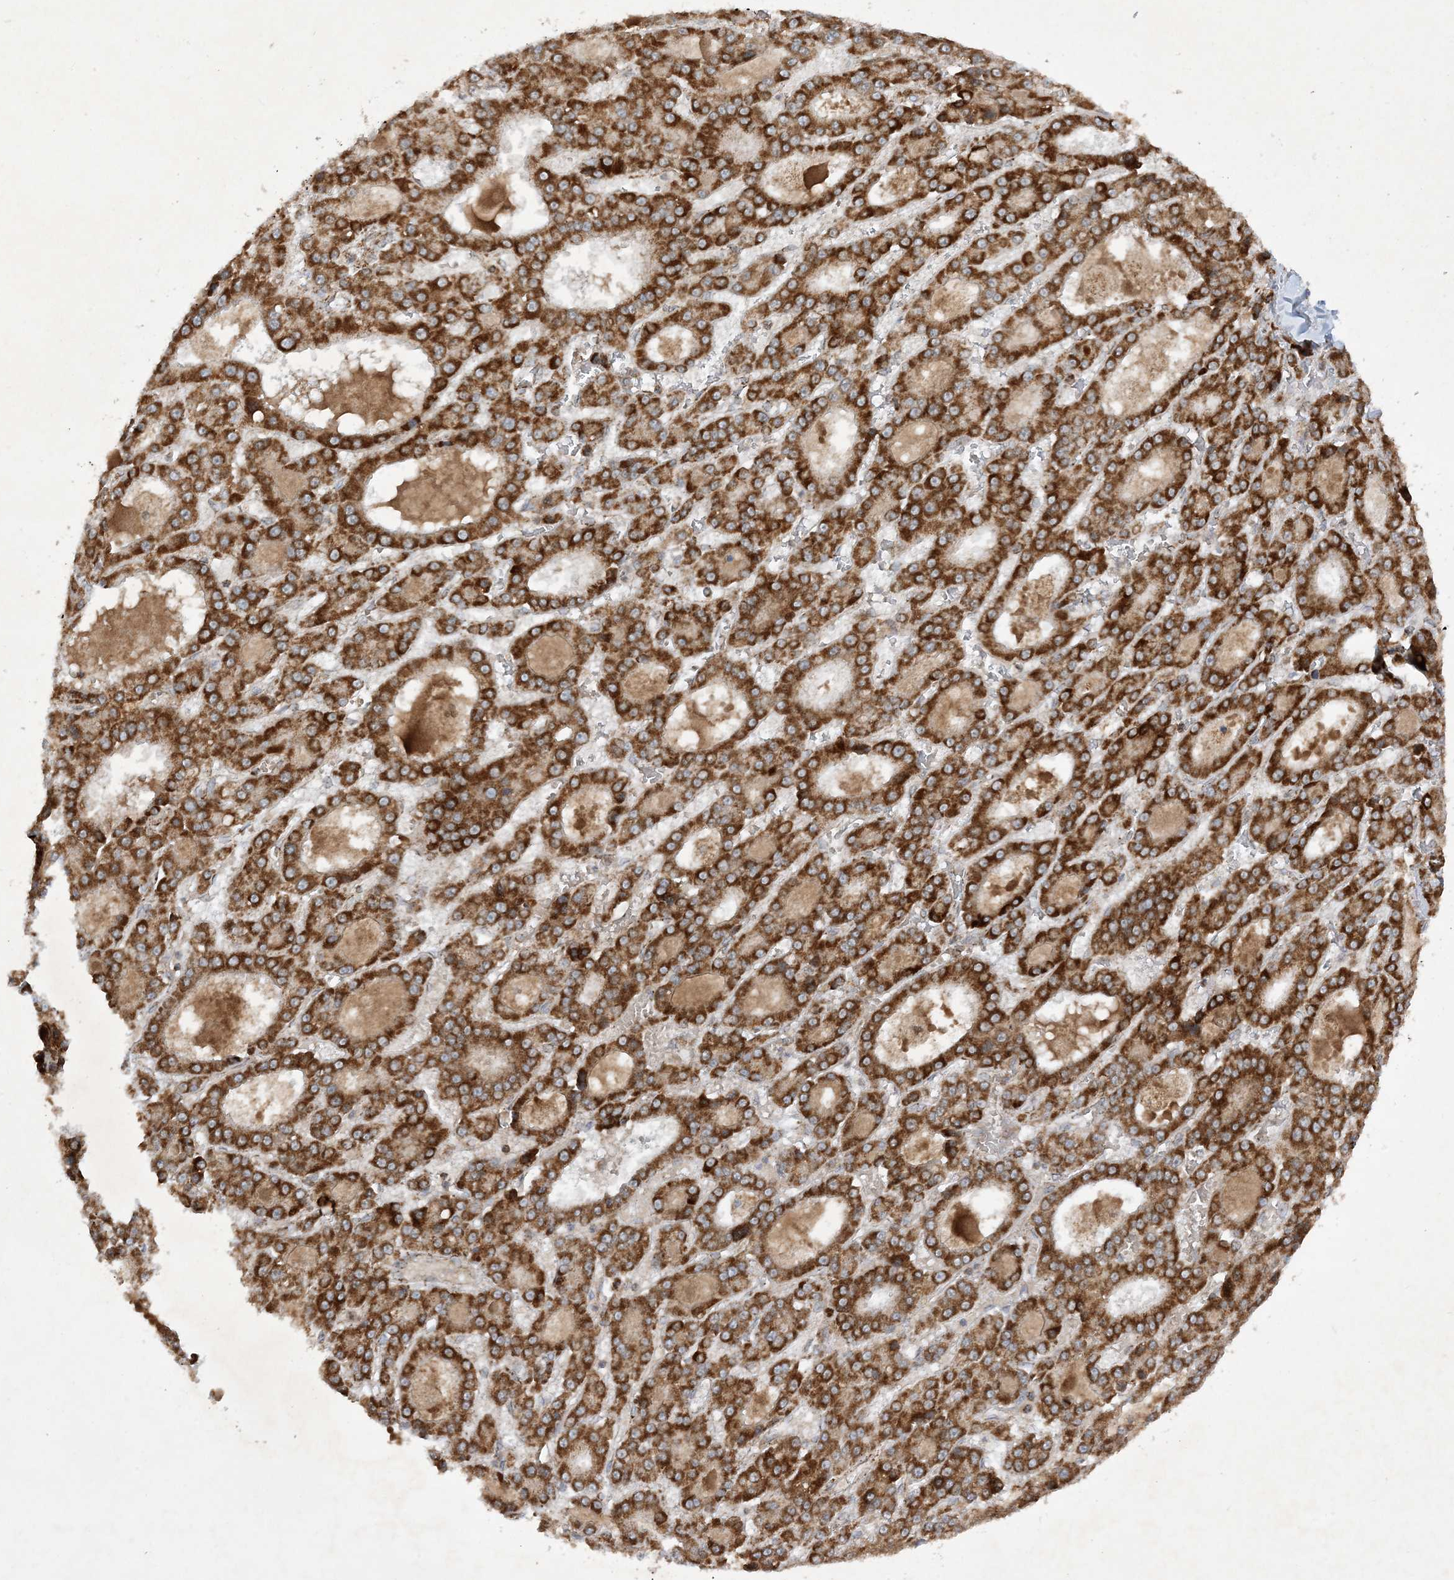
{"staining": {"intensity": "strong", "quantity": ">75%", "location": "cytoplasmic/membranous"}, "tissue": "liver cancer", "cell_type": "Tumor cells", "image_type": "cancer", "snomed": [{"axis": "morphology", "description": "Carcinoma, Hepatocellular, NOS"}, {"axis": "topography", "description": "Liver"}], "caption": "Liver cancer (hepatocellular carcinoma) was stained to show a protein in brown. There is high levels of strong cytoplasmic/membranous staining in approximately >75% of tumor cells. (brown staining indicates protein expression, while blue staining denotes nuclei).", "gene": "NDUFAF3", "patient": {"sex": "male", "age": 70}}